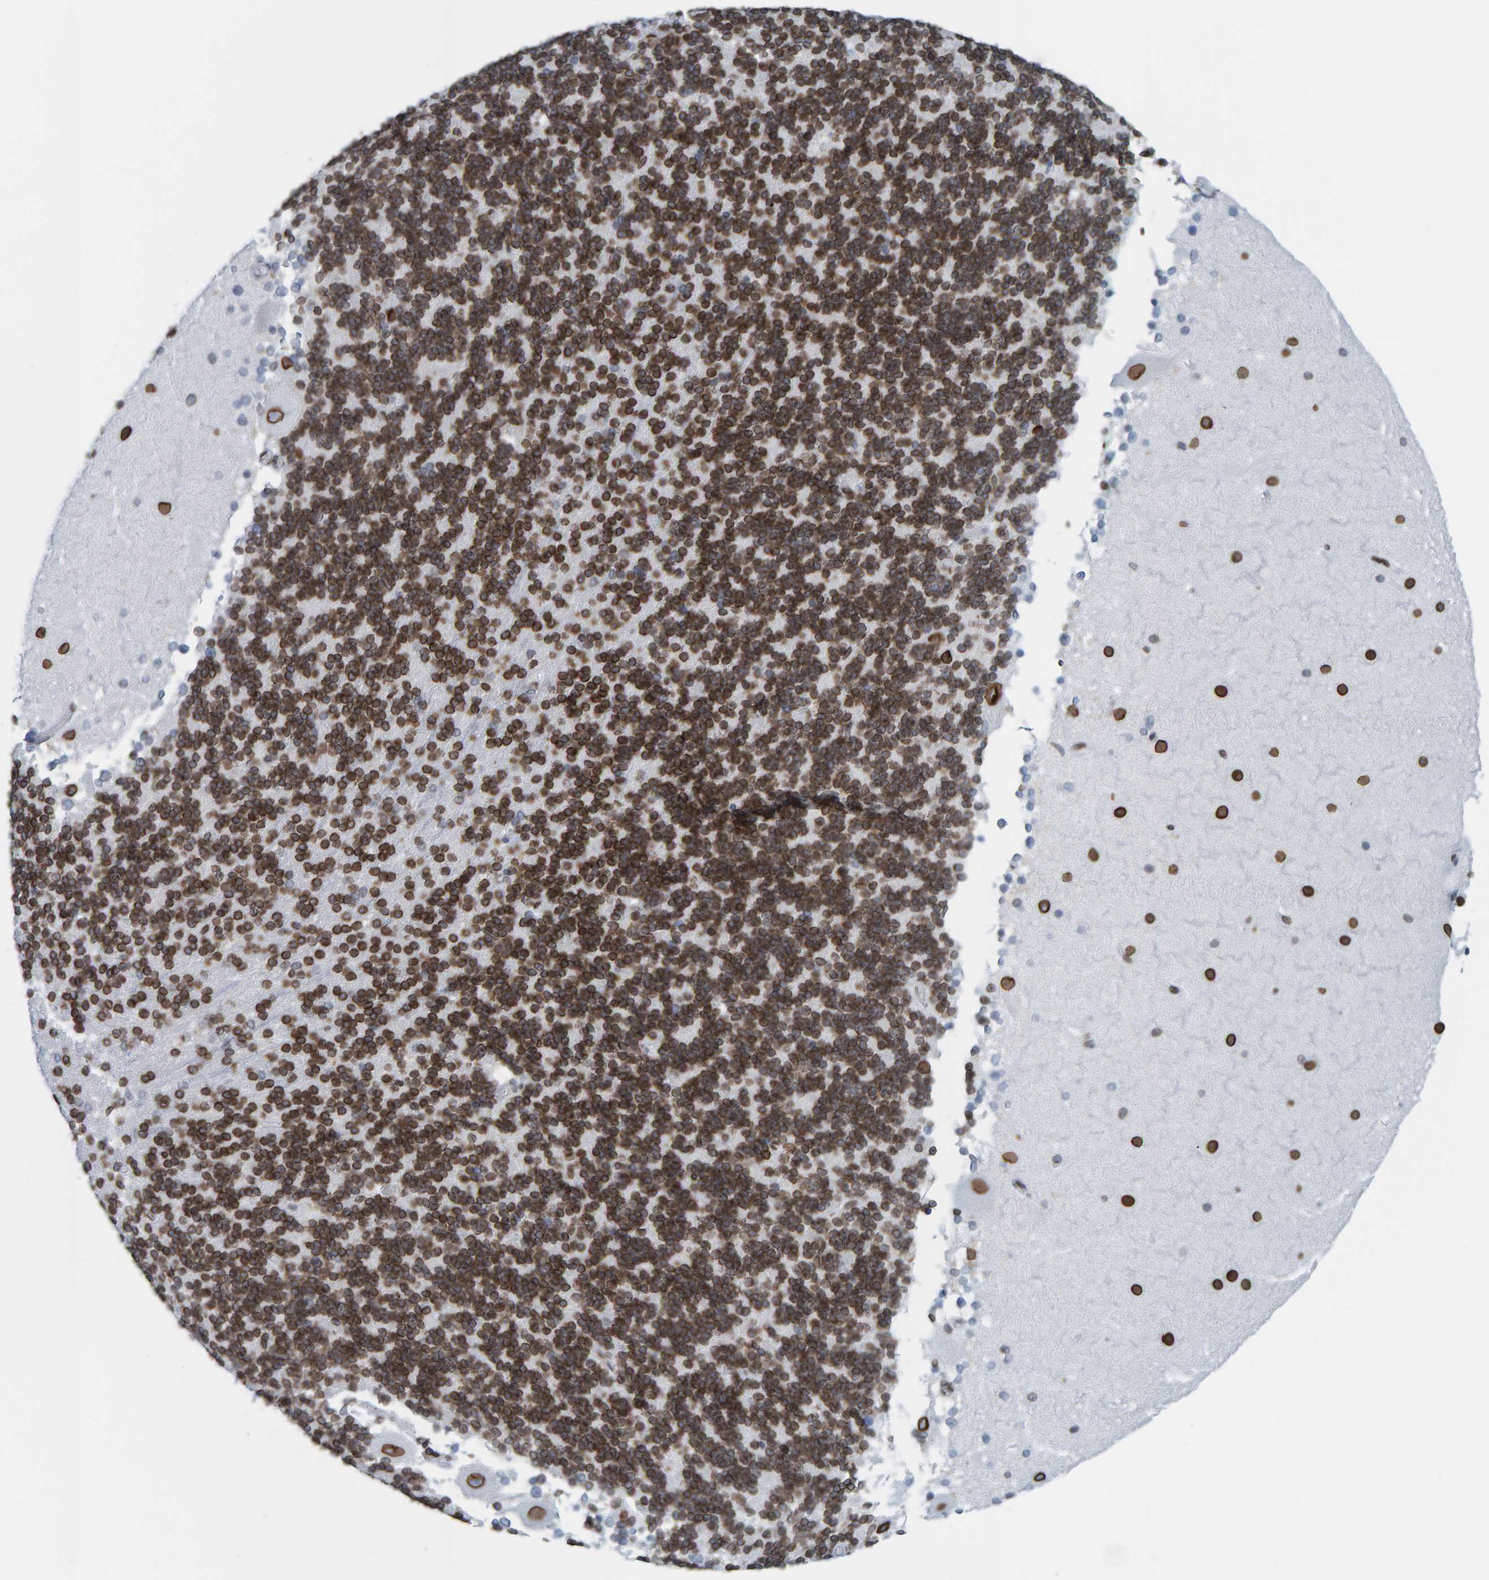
{"staining": {"intensity": "strong", "quantity": ">75%", "location": "cytoplasmic/membranous,nuclear"}, "tissue": "cerebellum", "cell_type": "Cells in granular layer", "image_type": "normal", "snomed": [{"axis": "morphology", "description": "Normal tissue, NOS"}, {"axis": "topography", "description": "Cerebellum"}], "caption": "Immunohistochemistry (DAB (3,3'-diaminobenzidine)) staining of unremarkable cerebellum demonstrates strong cytoplasmic/membranous,nuclear protein positivity in about >75% of cells in granular layer. (IHC, brightfield microscopy, high magnification).", "gene": "LMNB2", "patient": {"sex": "female", "age": 19}}